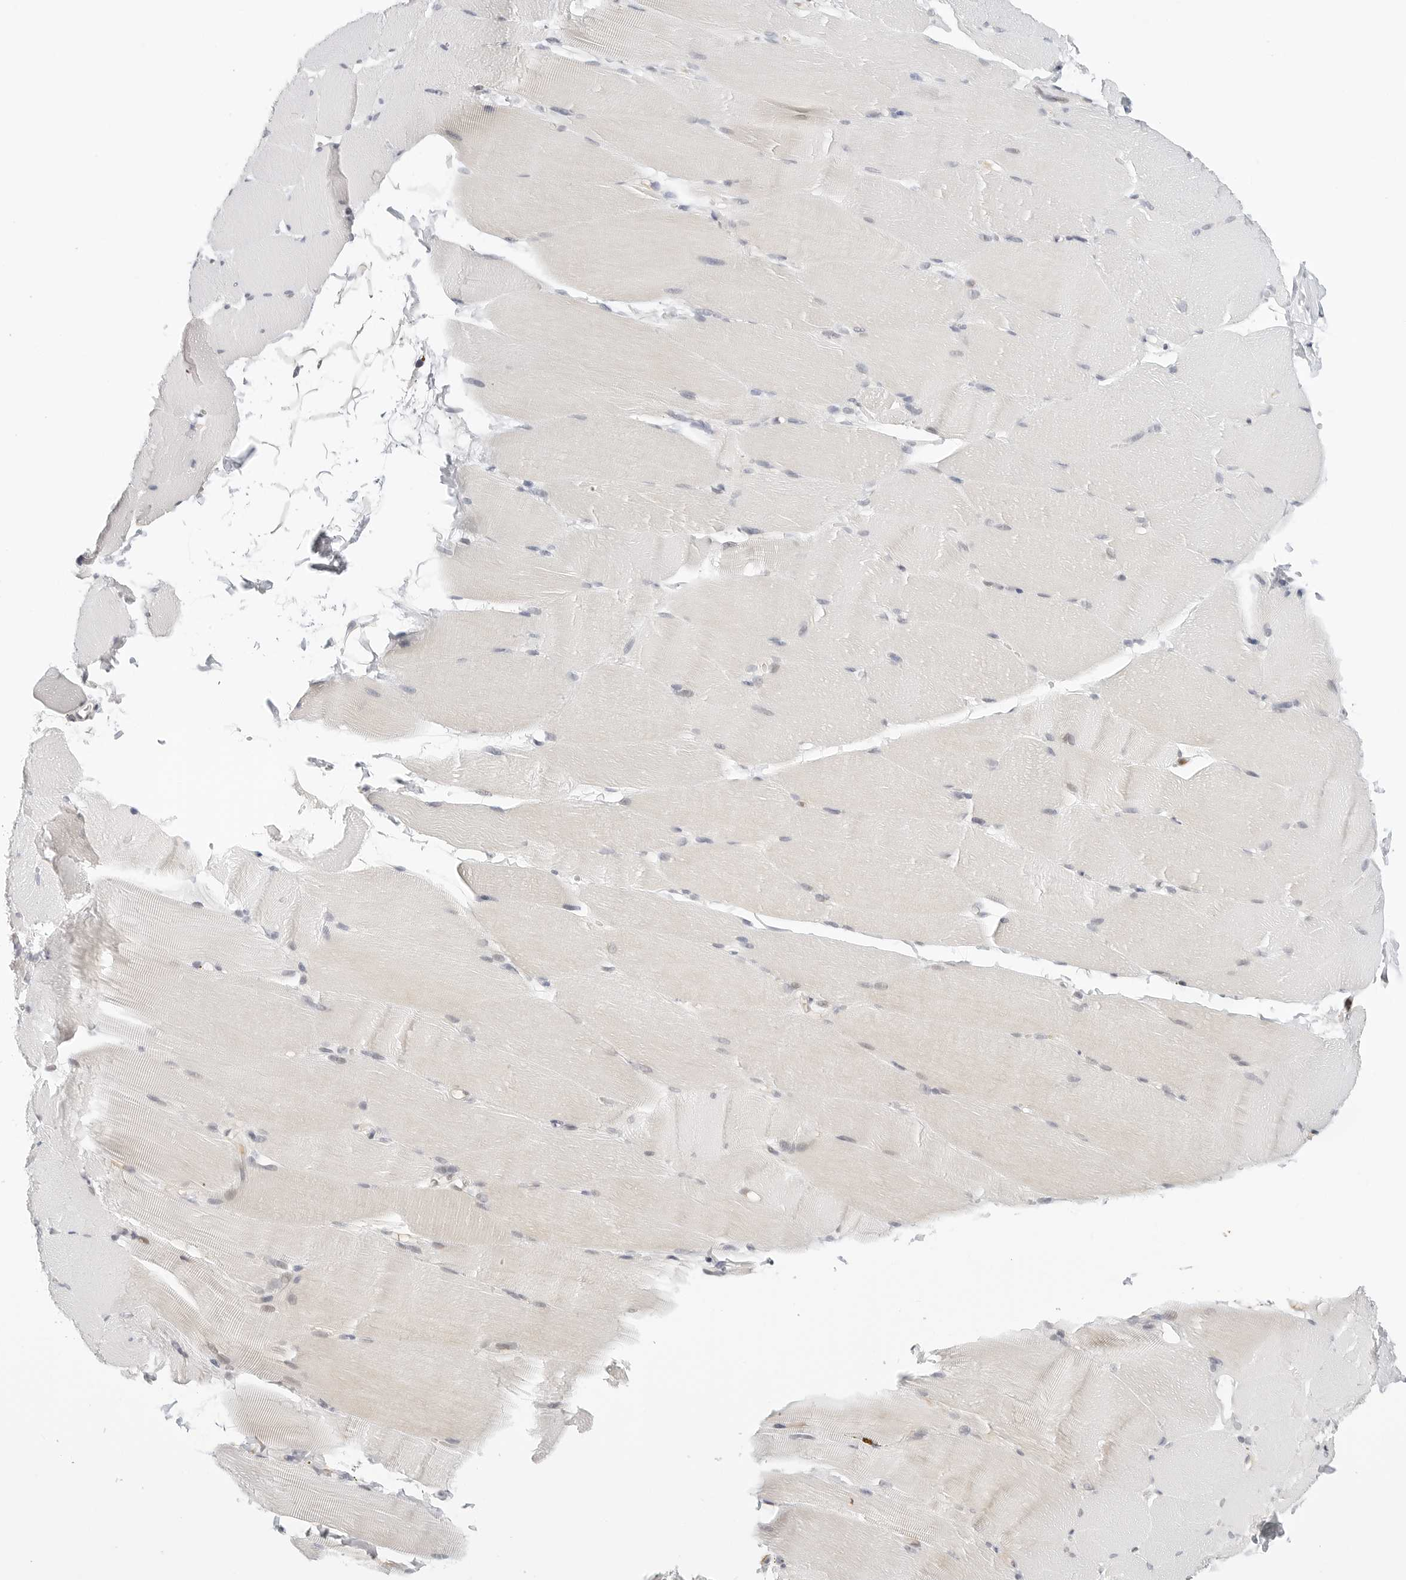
{"staining": {"intensity": "negative", "quantity": "none", "location": "none"}, "tissue": "skeletal muscle", "cell_type": "Myocytes", "image_type": "normal", "snomed": [{"axis": "morphology", "description": "Normal tissue, NOS"}, {"axis": "topography", "description": "Skeletal muscle"}, {"axis": "topography", "description": "Parathyroid gland"}], "caption": "Myocytes show no significant protein staining in normal skeletal muscle. Brightfield microscopy of immunohistochemistry stained with DAB (3,3'-diaminobenzidine) (brown) and hematoxylin (blue), captured at high magnification.", "gene": "TSEN2", "patient": {"sex": "female", "age": 37}}